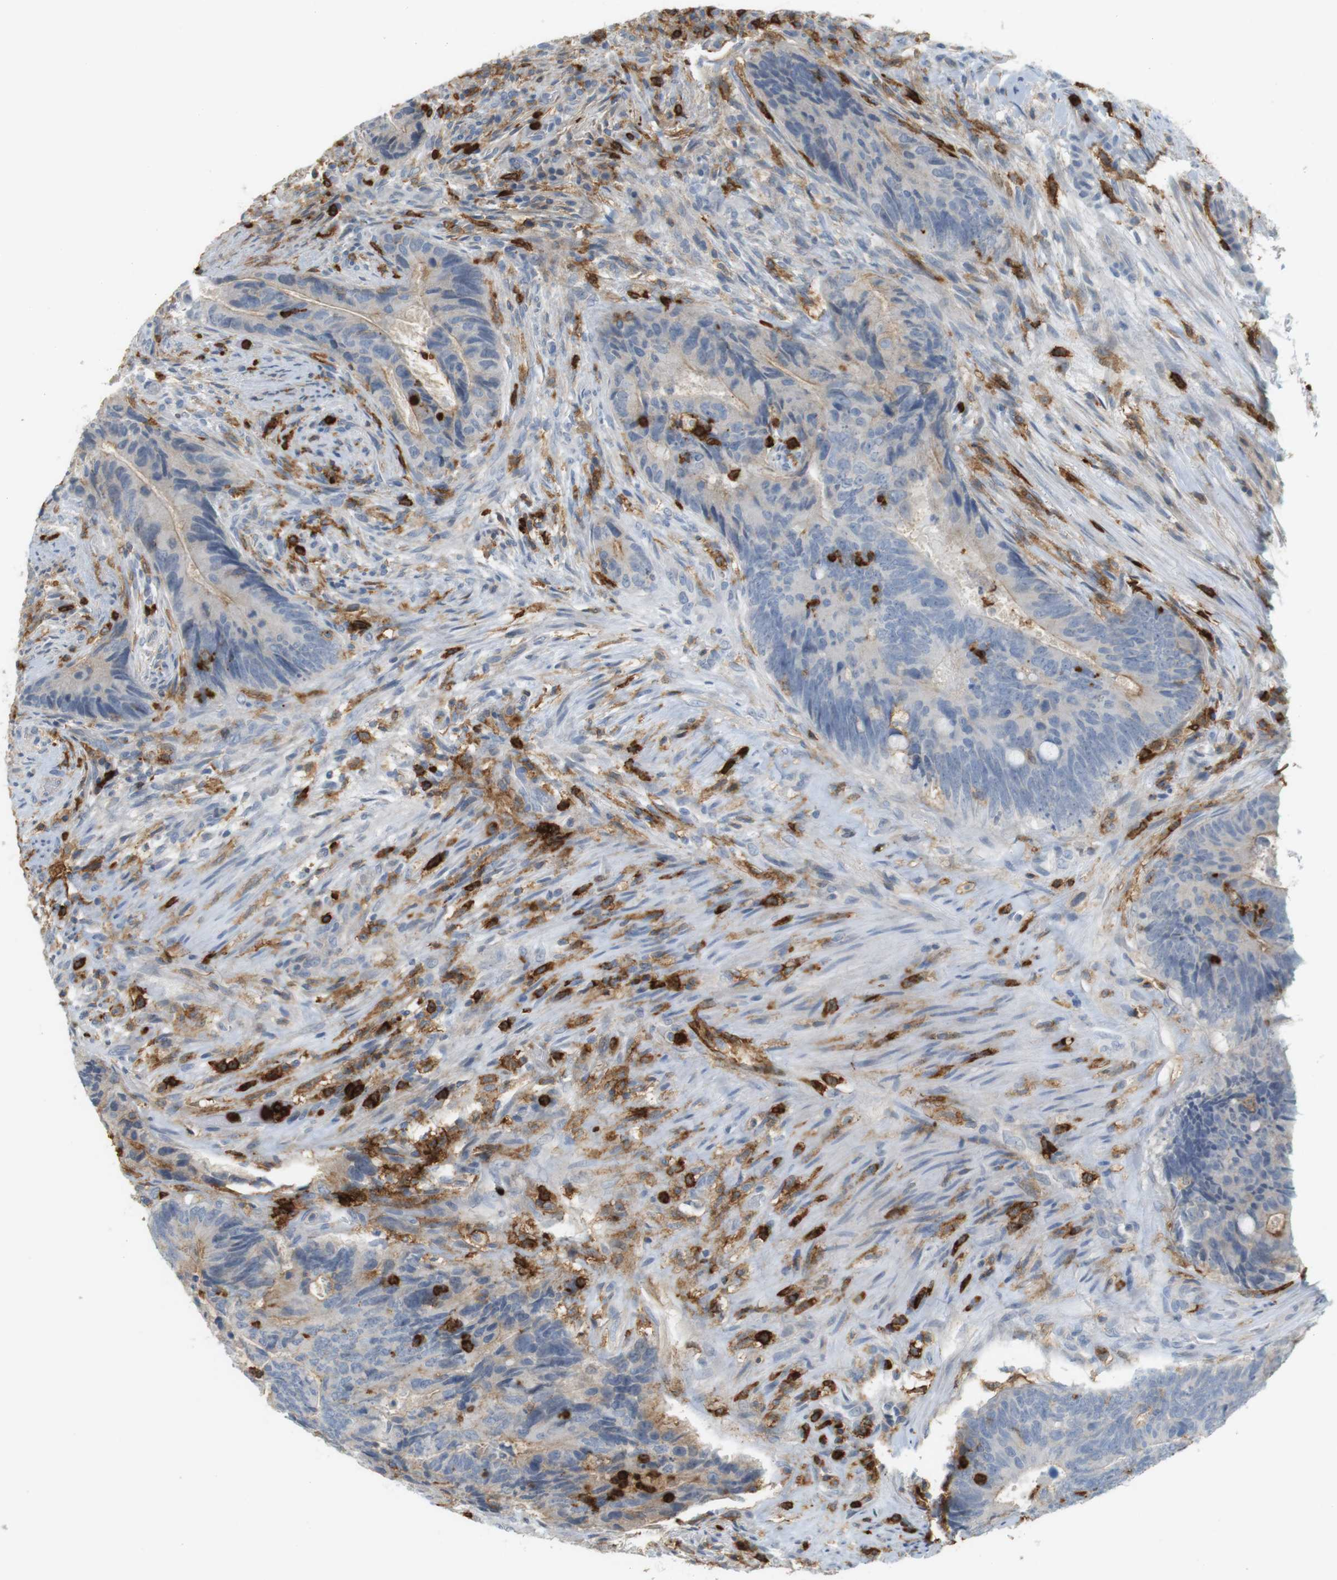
{"staining": {"intensity": "moderate", "quantity": "<25%", "location": "cytoplasmic/membranous"}, "tissue": "colorectal cancer", "cell_type": "Tumor cells", "image_type": "cancer", "snomed": [{"axis": "morphology", "description": "Normal tissue, NOS"}, {"axis": "morphology", "description": "Adenocarcinoma, NOS"}, {"axis": "topography", "description": "Colon"}], "caption": "Adenocarcinoma (colorectal) stained for a protein reveals moderate cytoplasmic/membranous positivity in tumor cells.", "gene": "SIRPA", "patient": {"sex": "male", "age": 56}}